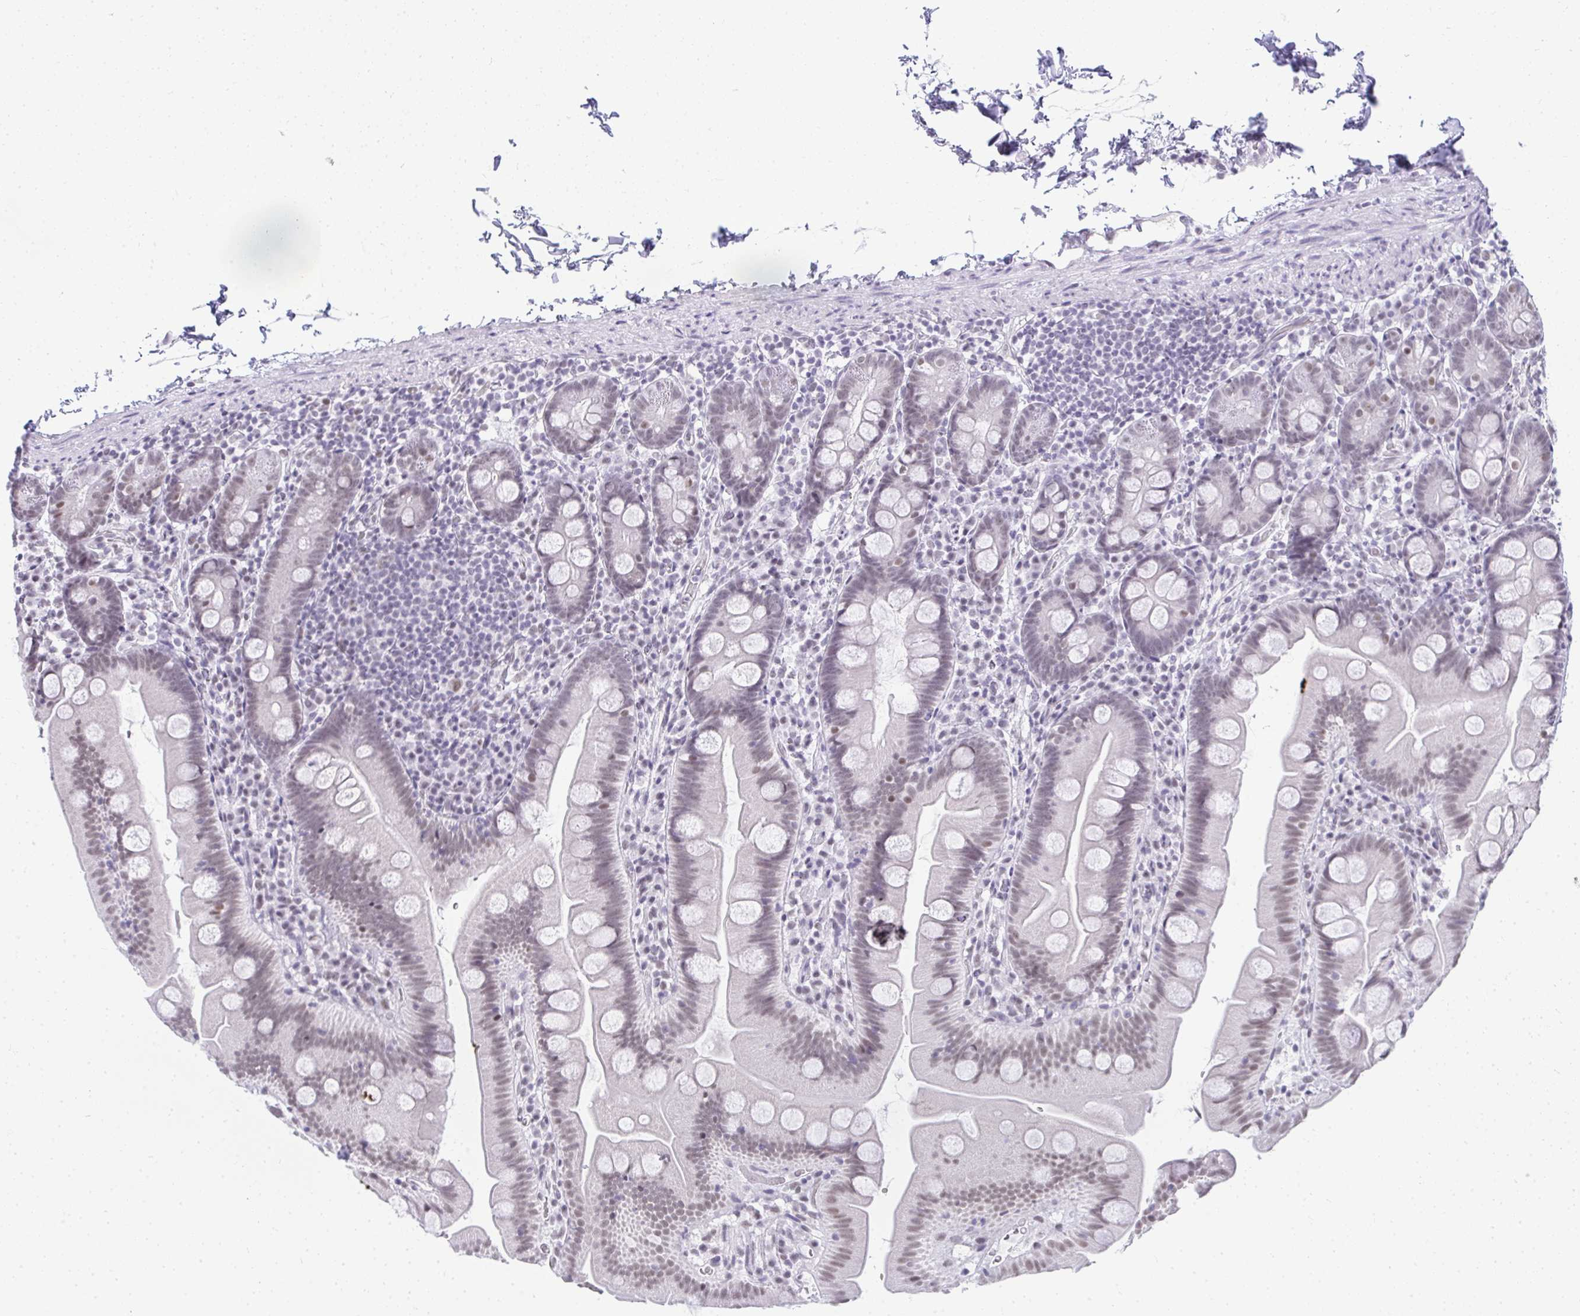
{"staining": {"intensity": "weak", "quantity": "25%-75%", "location": "nuclear"}, "tissue": "small intestine", "cell_type": "Glandular cells", "image_type": "normal", "snomed": [{"axis": "morphology", "description": "Normal tissue, NOS"}, {"axis": "topography", "description": "Small intestine"}], "caption": "DAB (3,3'-diaminobenzidine) immunohistochemical staining of benign small intestine shows weak nuclear protein expression in about 25%-75% of glandular cells.", "gene": "PLA2G1B", "patient": {"sex": "female", "age": 68}}